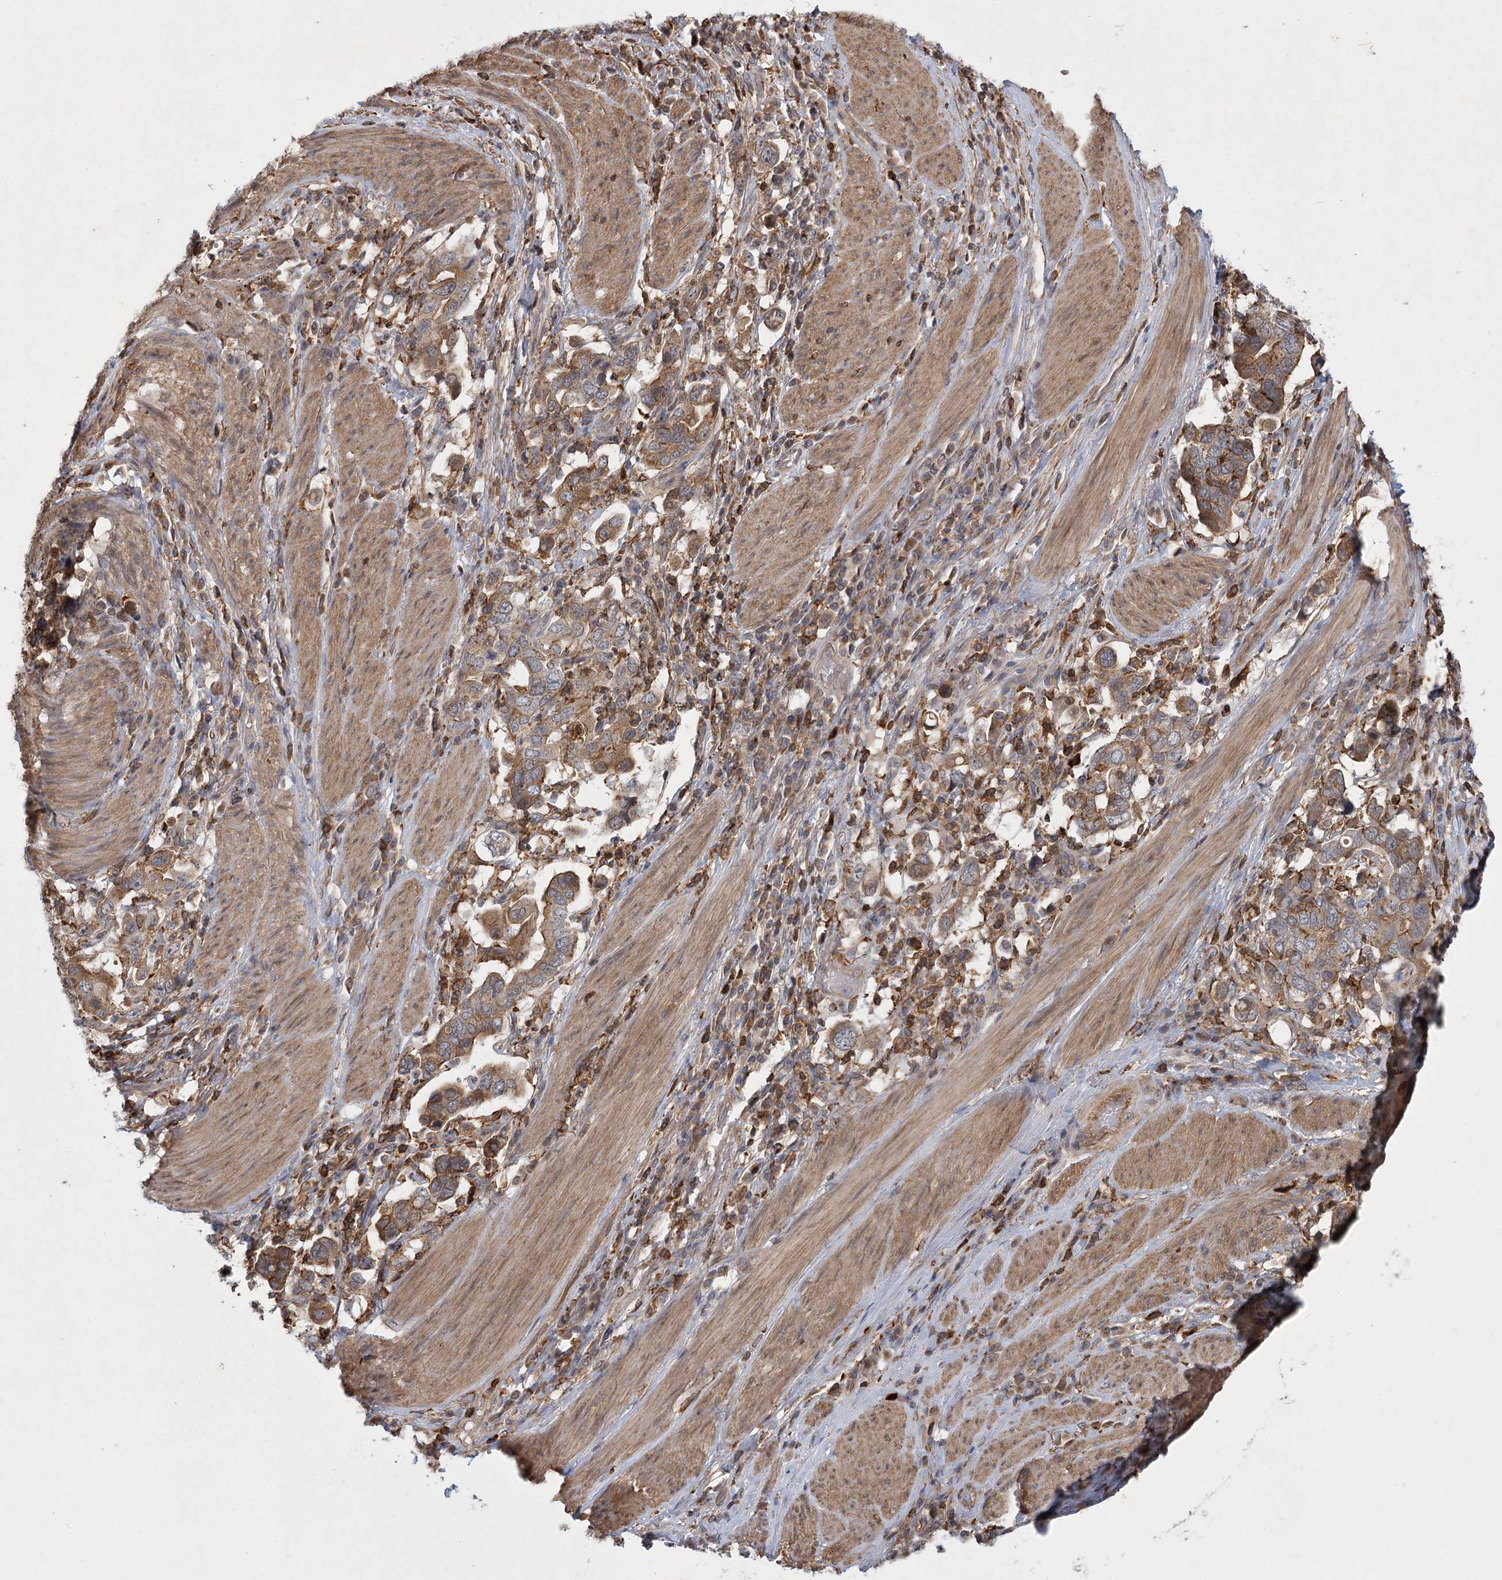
{"staining": {"intensity": "moderate", "quantity": "25%-75%", "location": "cytoplasmic/membranous"}, "tissue": "stomach cancer", "cell_type": "Tumor cells", "image_type": "cancer", "snomed": [{"axis": "morphology", "description": "Adenocarcinoma, NOS"}, {"axis": "topography", "description": "Stomach, upper"}], "caption": "Protein expression analysis of stomach cancer (adenocarcinoma) displays moderate cytoplasmic/membranous staining in about 25%-75% of tumor cells.", "gene": "MEPE", "patient": {"sex": "male", "age": 62}}